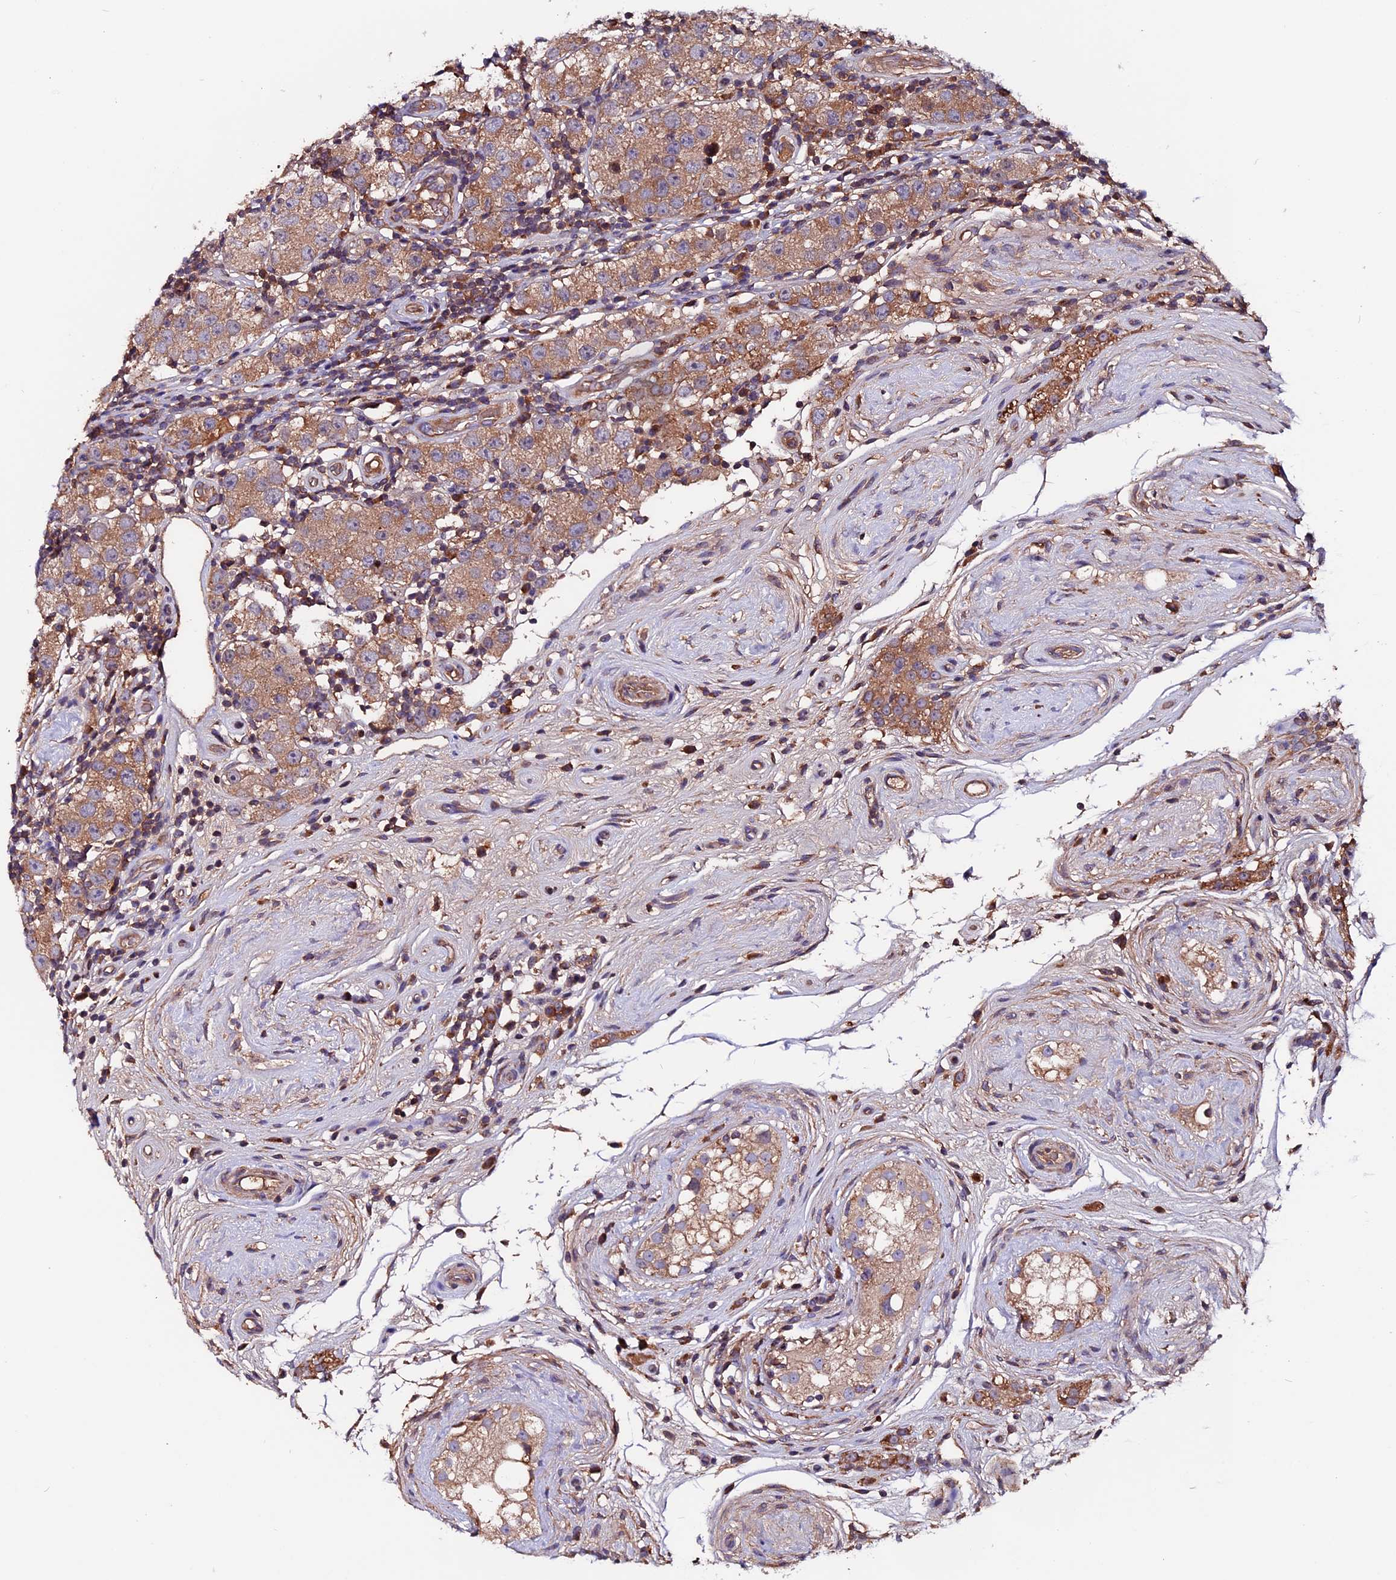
{"staining": {"intensity": "moderate", "quantity": ">75%", "location": "cytoplasmic/membranous"}, "tissue": "testis cancer", "cell_type": "Tumor cells", "image_type": "cancer", "snomed": [{"axis": "morphology", "description": "Seminoma, NOS"}, {"axis": "topography", "description": "Testis"}], "caption": "Testis cancer tissue displays moderate cytoplasmic/membranous positivity in approximately >75% of tumor cells, visualized by immunohistochemistry.", "gene": "ZNF598", "patient": {"sex": "male", "age": 34}}